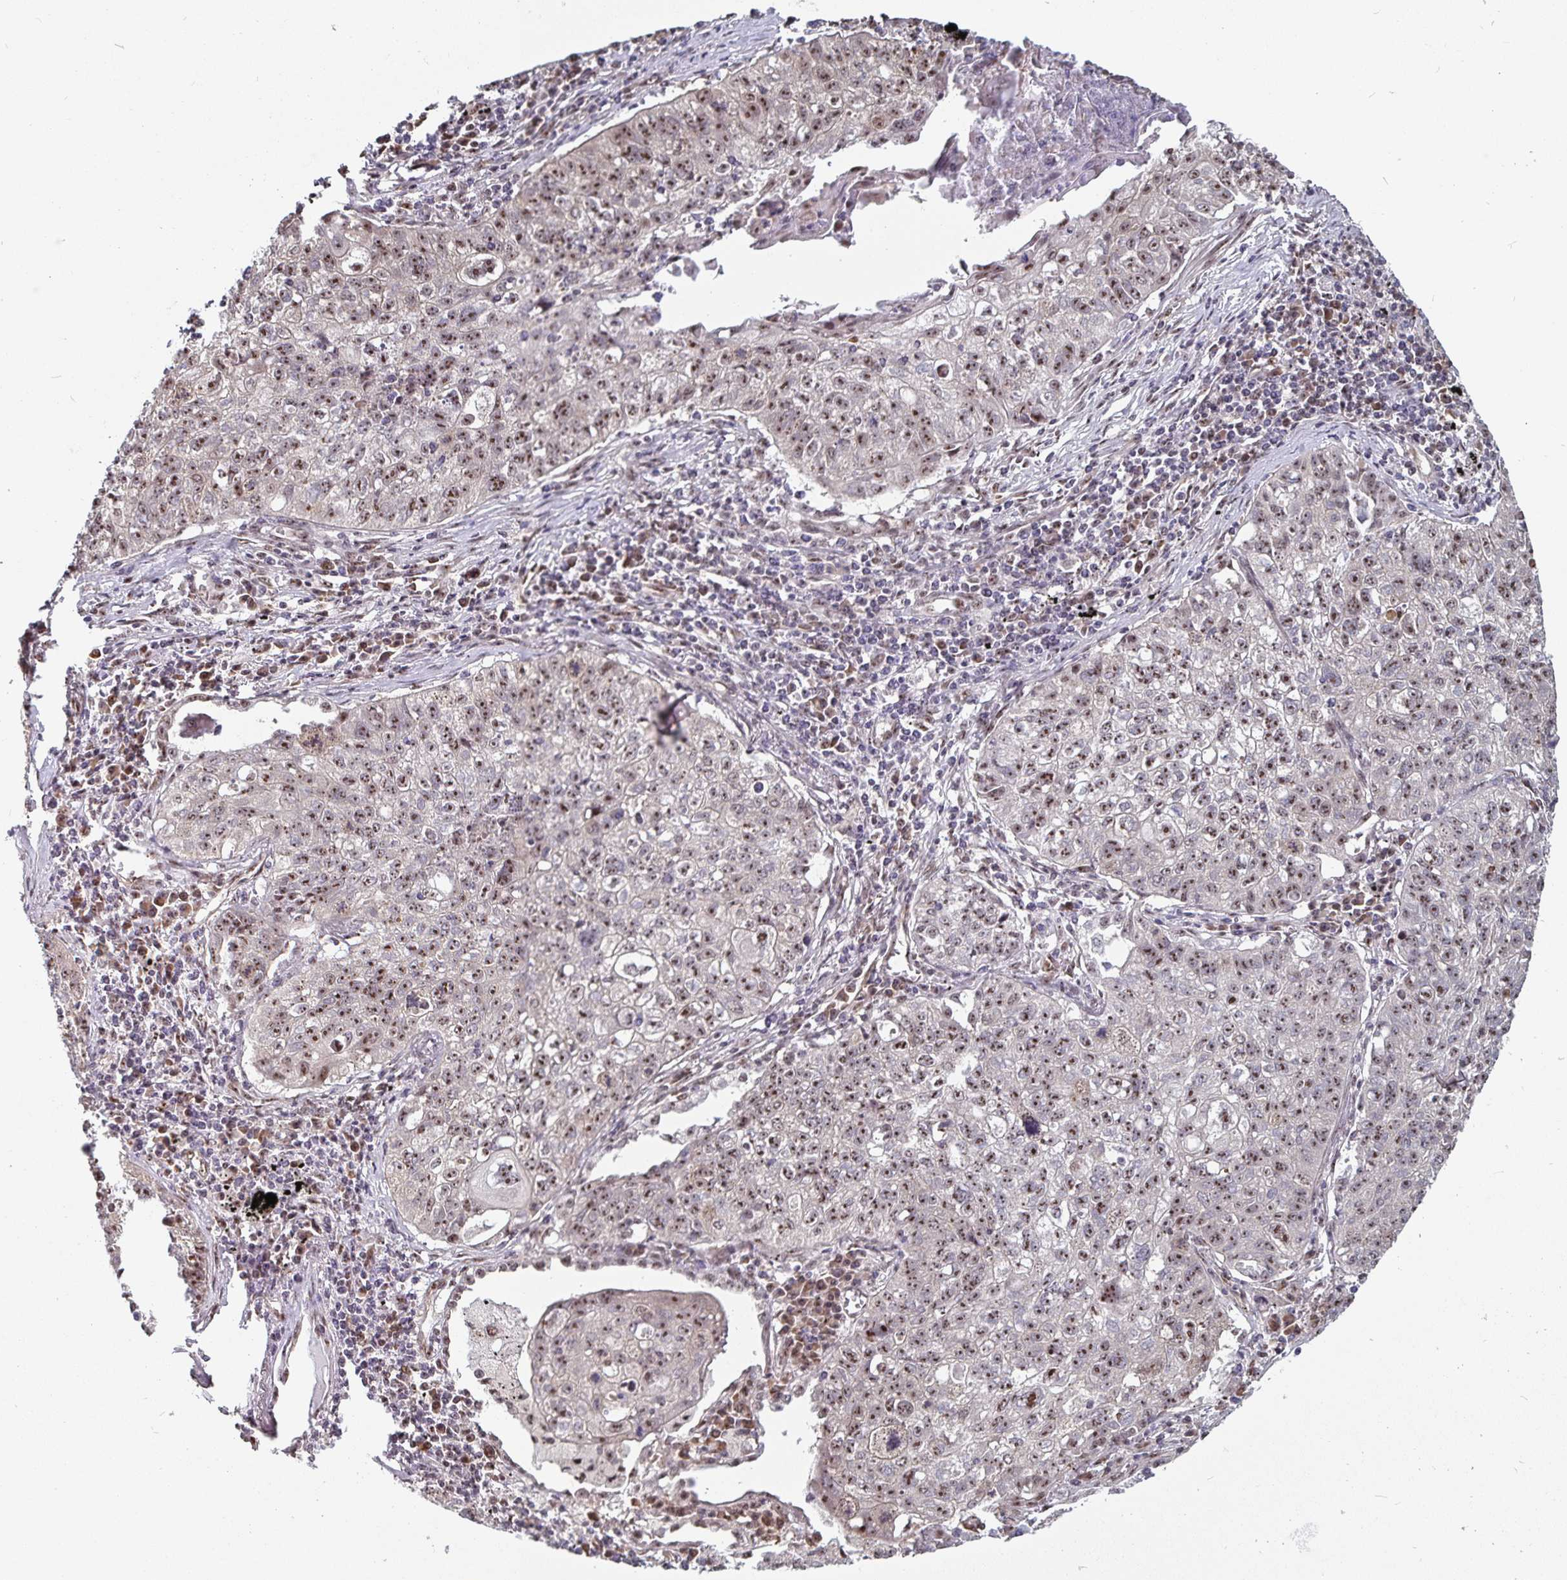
{"staining": {"intensity": "moderate", "quantity": ">75%", "location": "nuclear"}, "tissue": "lung cancer", "cell_type": "Tumor cells", "image_type": "cancer", "snomed": [{"axis": "morphology", "description": "Normal morphology"}, {"axis": "morphology", "description": "Aneuploidy"}, {"axis": "morphology", "description": "Squamous cell carcinoma, NOS"}, {"axis": "topography", "description": "Lymph node"}, {"axis": "topography", "description": "Lung"}], "caption": "Lung cancer (aneuploidy) stained with a protein marker shows moderate staining in tumor cells.", "gene": "LAS1L", "patient": {"sex": "female", "age": 76}}